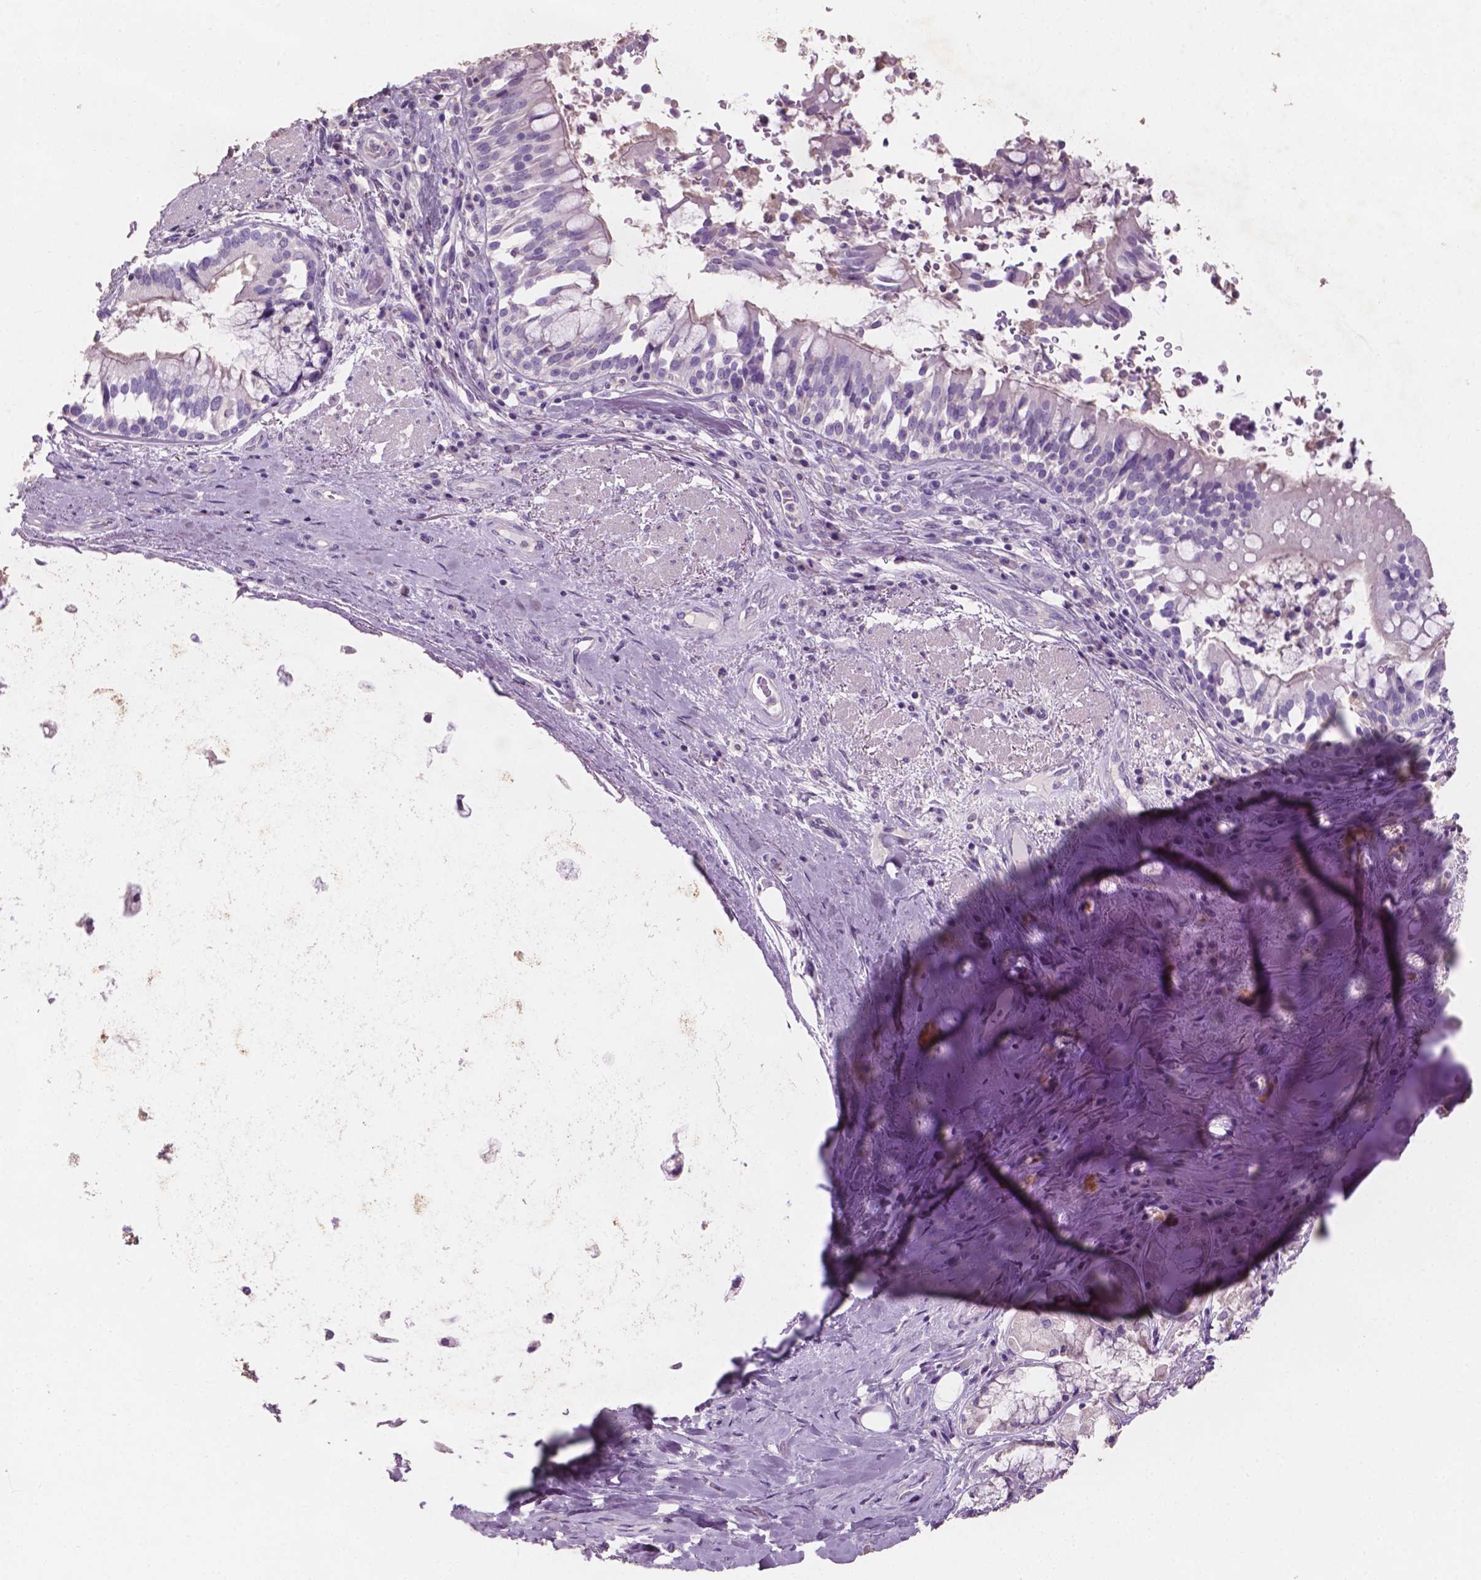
{"staining": {"intensity": "negative", "quantity": "none", "location": "none"}, "tissue": "adipose tissue", "cell_type": "Adipocytes", "image_type": "normal", "snomed": [{"axis": "morphology", "description": "Normal tissue, NOS"}, {"axis": "topography", "description": "Cartilage tissue"}, {"axis": "topography", "description": "Bronchus"}], "caption": "IHC image of unremarkable adipose tissue stained for a protein (brown), which demonstrates no expression in adipocytes. (DAB (3,3'-diaminobenzidine) IHC with hematoxylin counter stain).", "gene": "SBSN", "patient": {"sex": "male", "age": 64}}